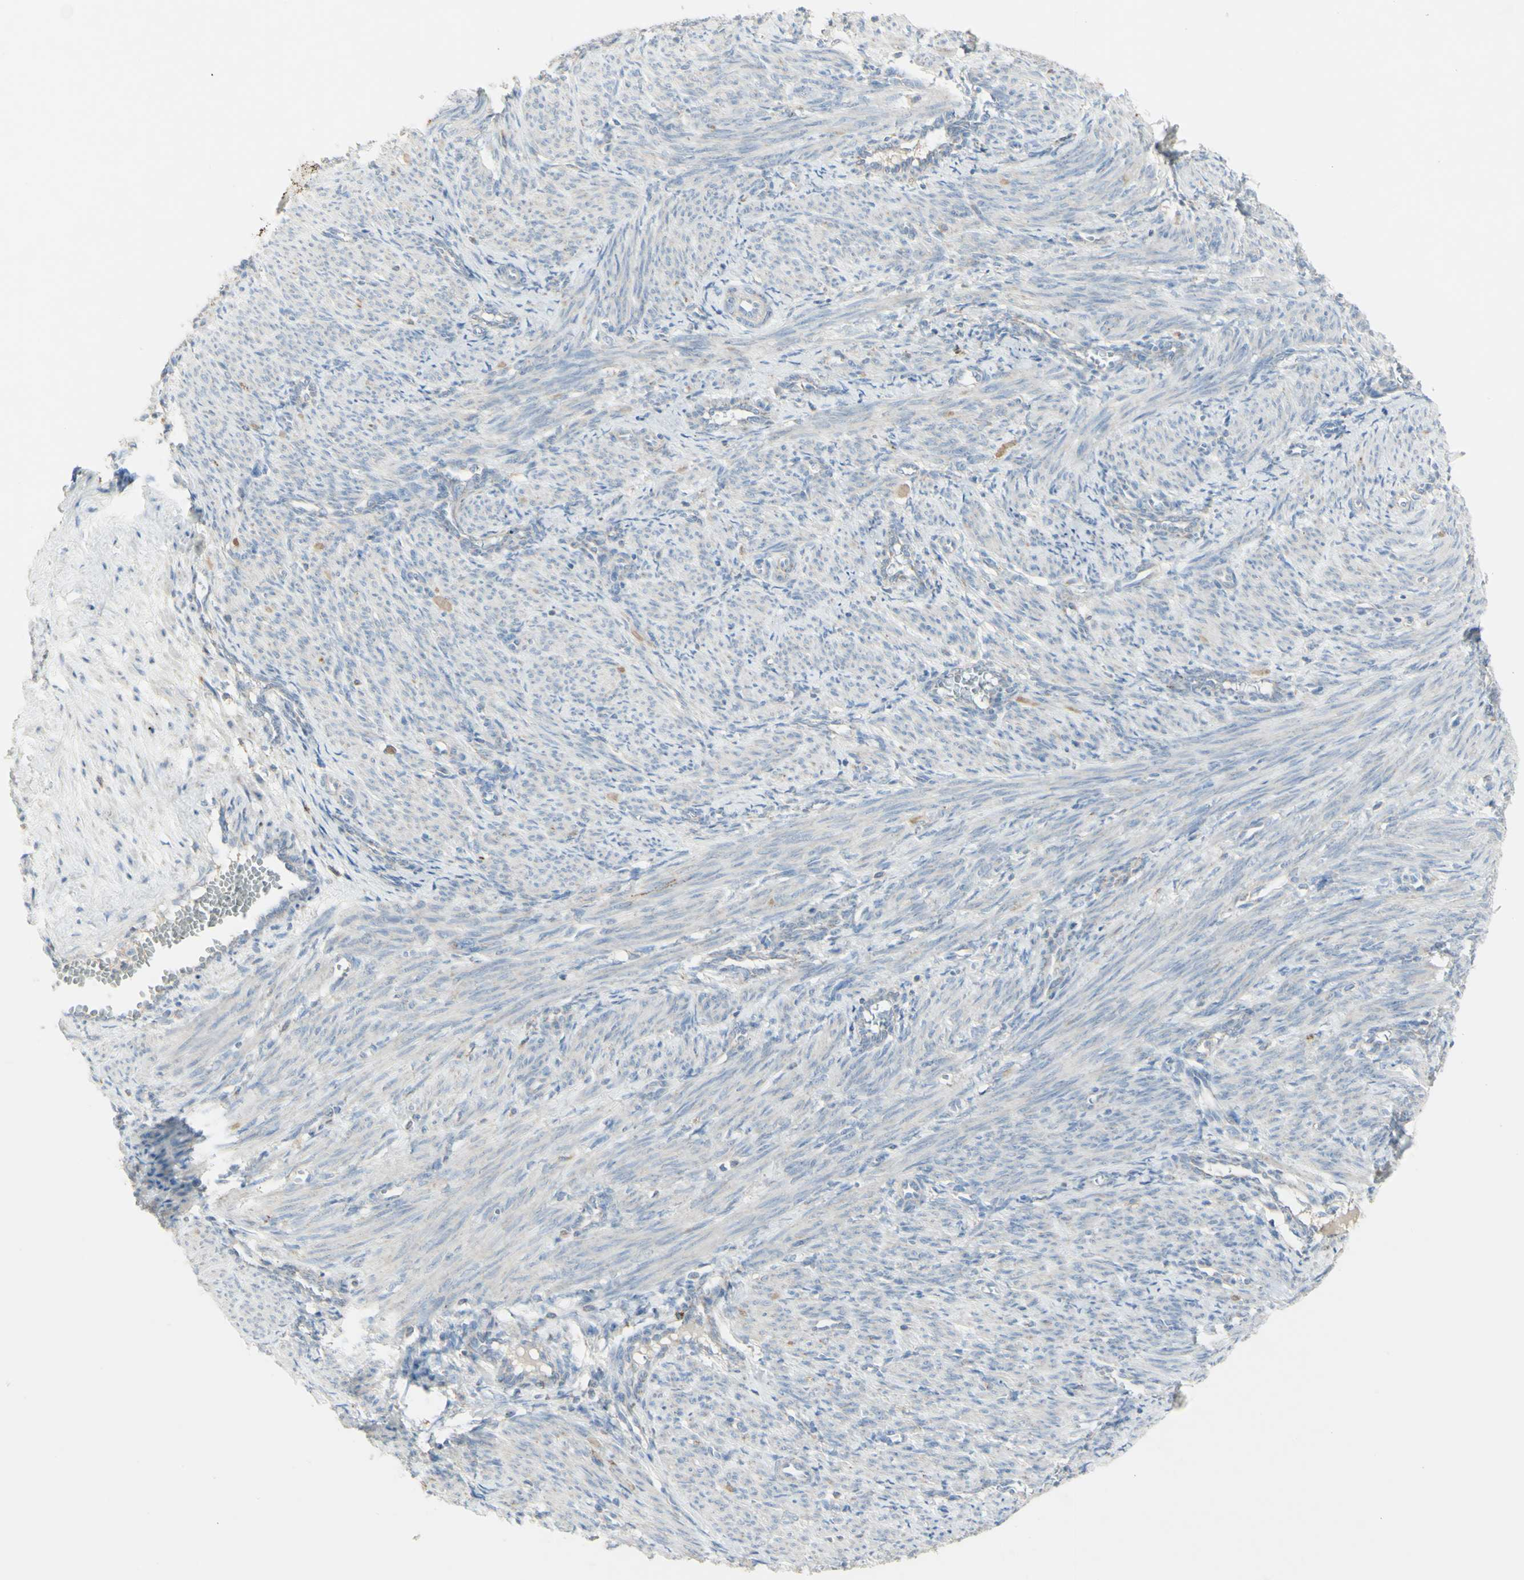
{"staining": {"intensity": "weak", "quantity": "<25%", "location": "cytoplasmic/membranous"}, "tissue": "smooth muscle", "cell_type": "Smooth muscle cells", "image_type": "normal", "snomed": [{"axis": "morphology", "description": "Normal tissue, NOS"}, {"axis": "topography", "description": "Endometrium"}], "caption": "Protein analysis of normal smooth muscle demonstrates no significant expression in smooth muscle cells. (Brightfield microscopy of DAB immunohistochemistry at high magnification).", "gene": "CNTNAP1", "patient": {"sex": "female", "age": 33}}